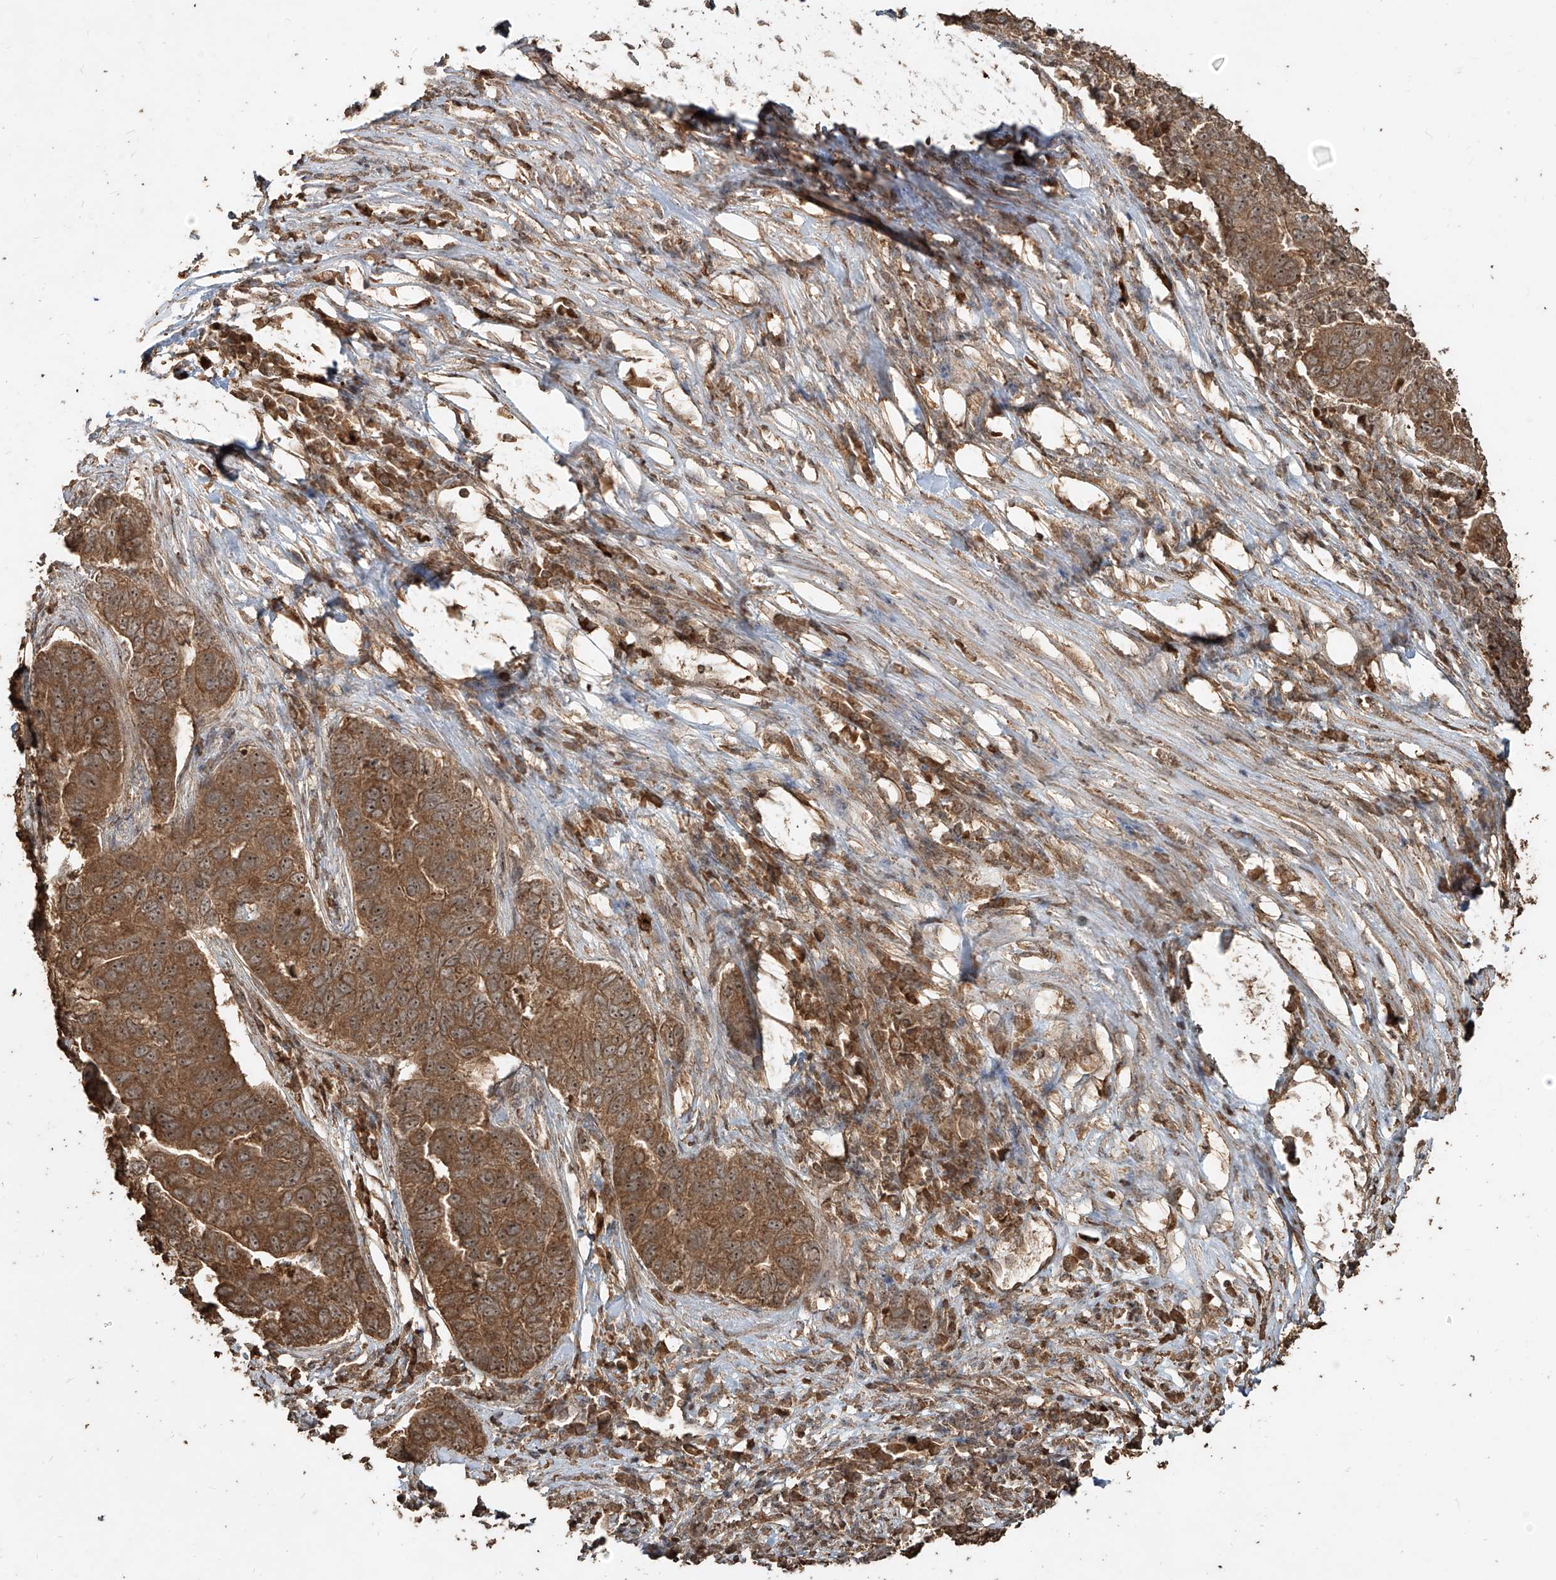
{"staining": {"intensity": "moderate", "quantity": ">75%", "location": "cytoplasmic/membranous,nuclear"}, "tissue": "pancreatic cancer", "cell_type": "Tumor cells", "image_type": "cancer", "snomed": [{"axis": "morphology", "description": "Adenocarcinoma, NOS"}, {"axis": "topography", "description": "Pancreas"}], "caption": "Protein expression analysis of pancreatic cancer (adenocarcinoma) displays moderate cytoplasmic/membranous and nuclear staining in approximately >75% of tumor cells. (DAB (3,3'-diaminobenzidine) = brown stain, brightfield microscopy at high magnification).", "gene": "ZNF660", "patient": {"sex": "female", "age": 61}}